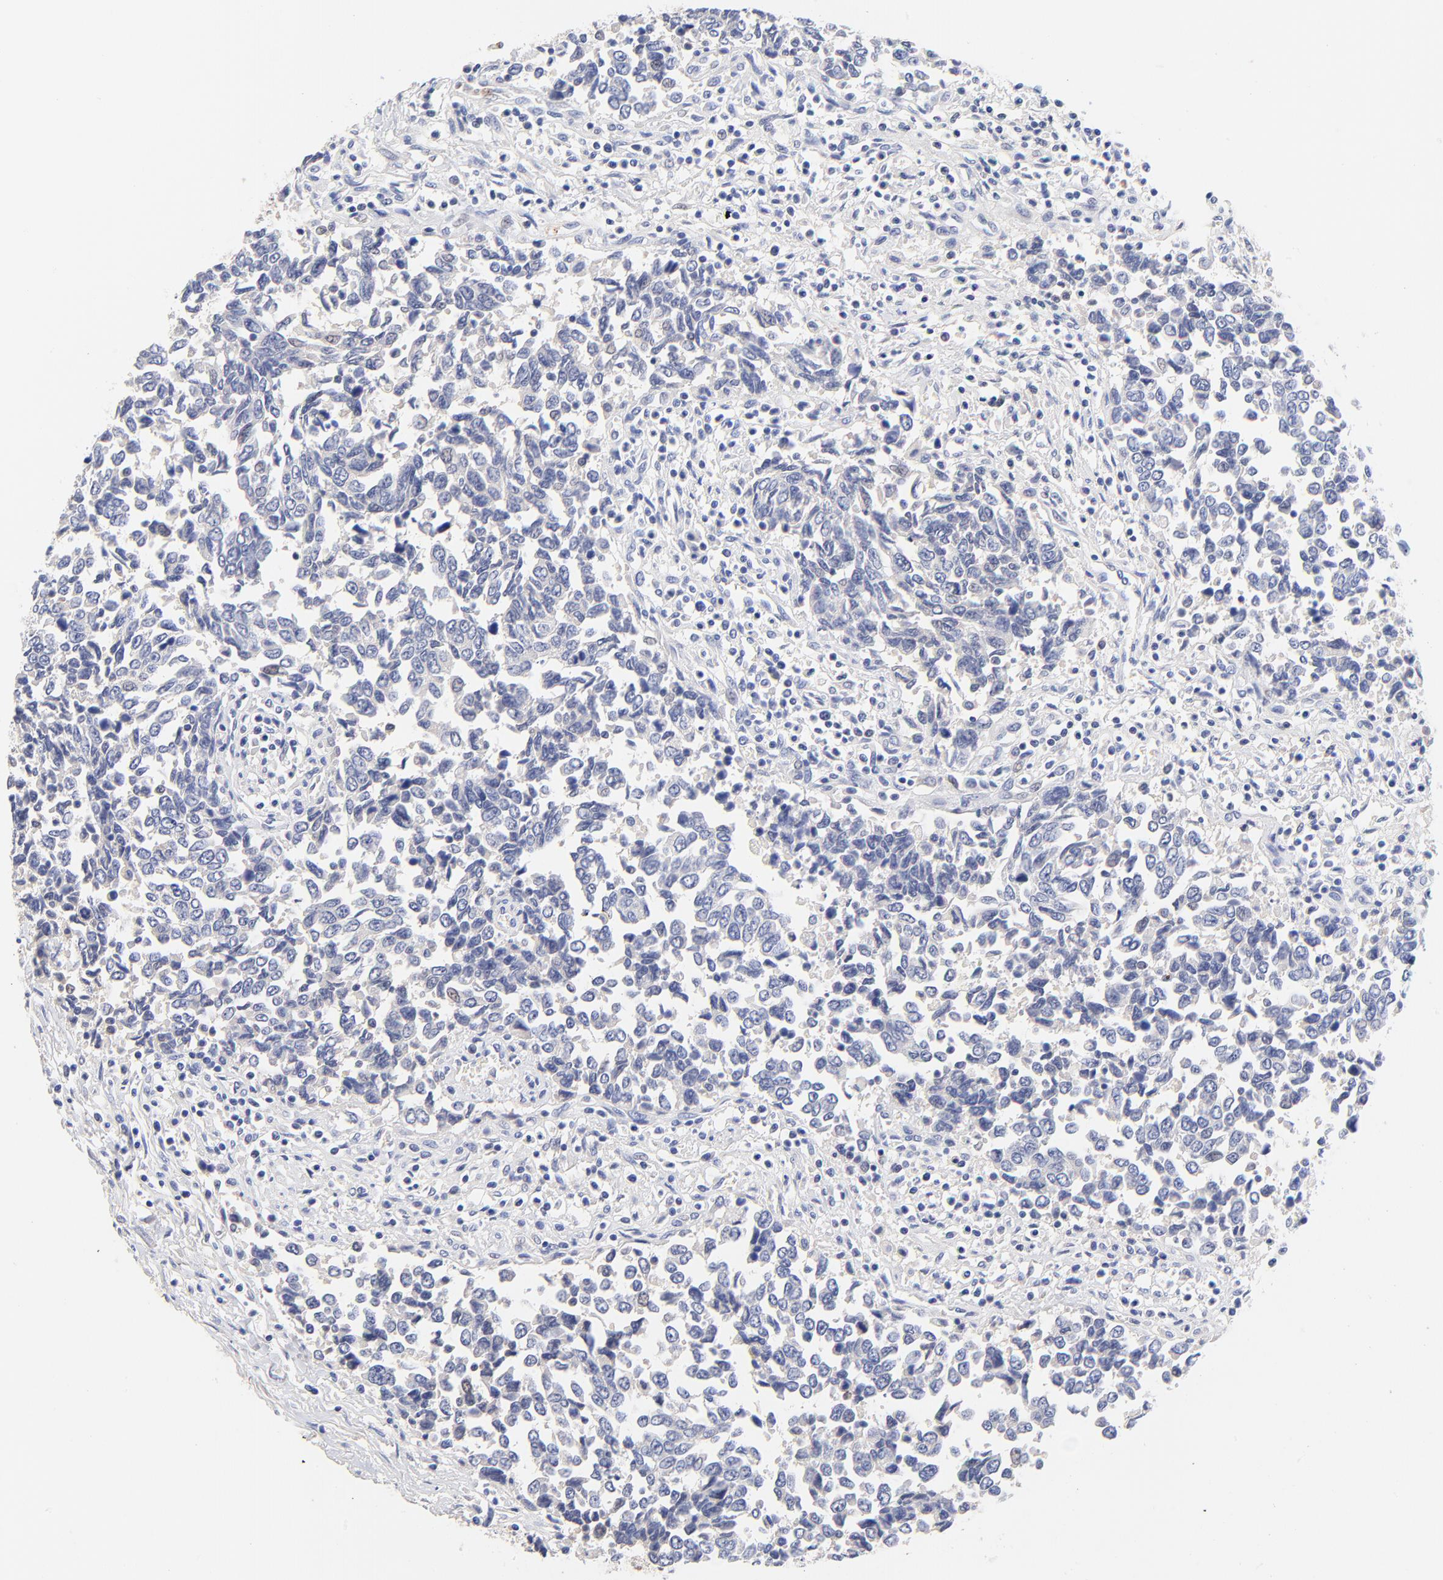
{"staining": {"intensity": "negative", "quantity": "none", "location": "none"}, "tissue": "urothelial cancer", "cell_type": "Tumor cells", "image_type": "cancer", "snomed": [{"axis": "morphology", "description": "Urothelial carcinoma, High grade"}, {"axis": "topography", "description": "Urinary bladder"}], "caption": "Photomicrograph shows no significant protein expression in tumor cells of urothelial carcinoma (high-grade).", "gene": "PTK7", "patient": {"sex": "male", "age": 86}}